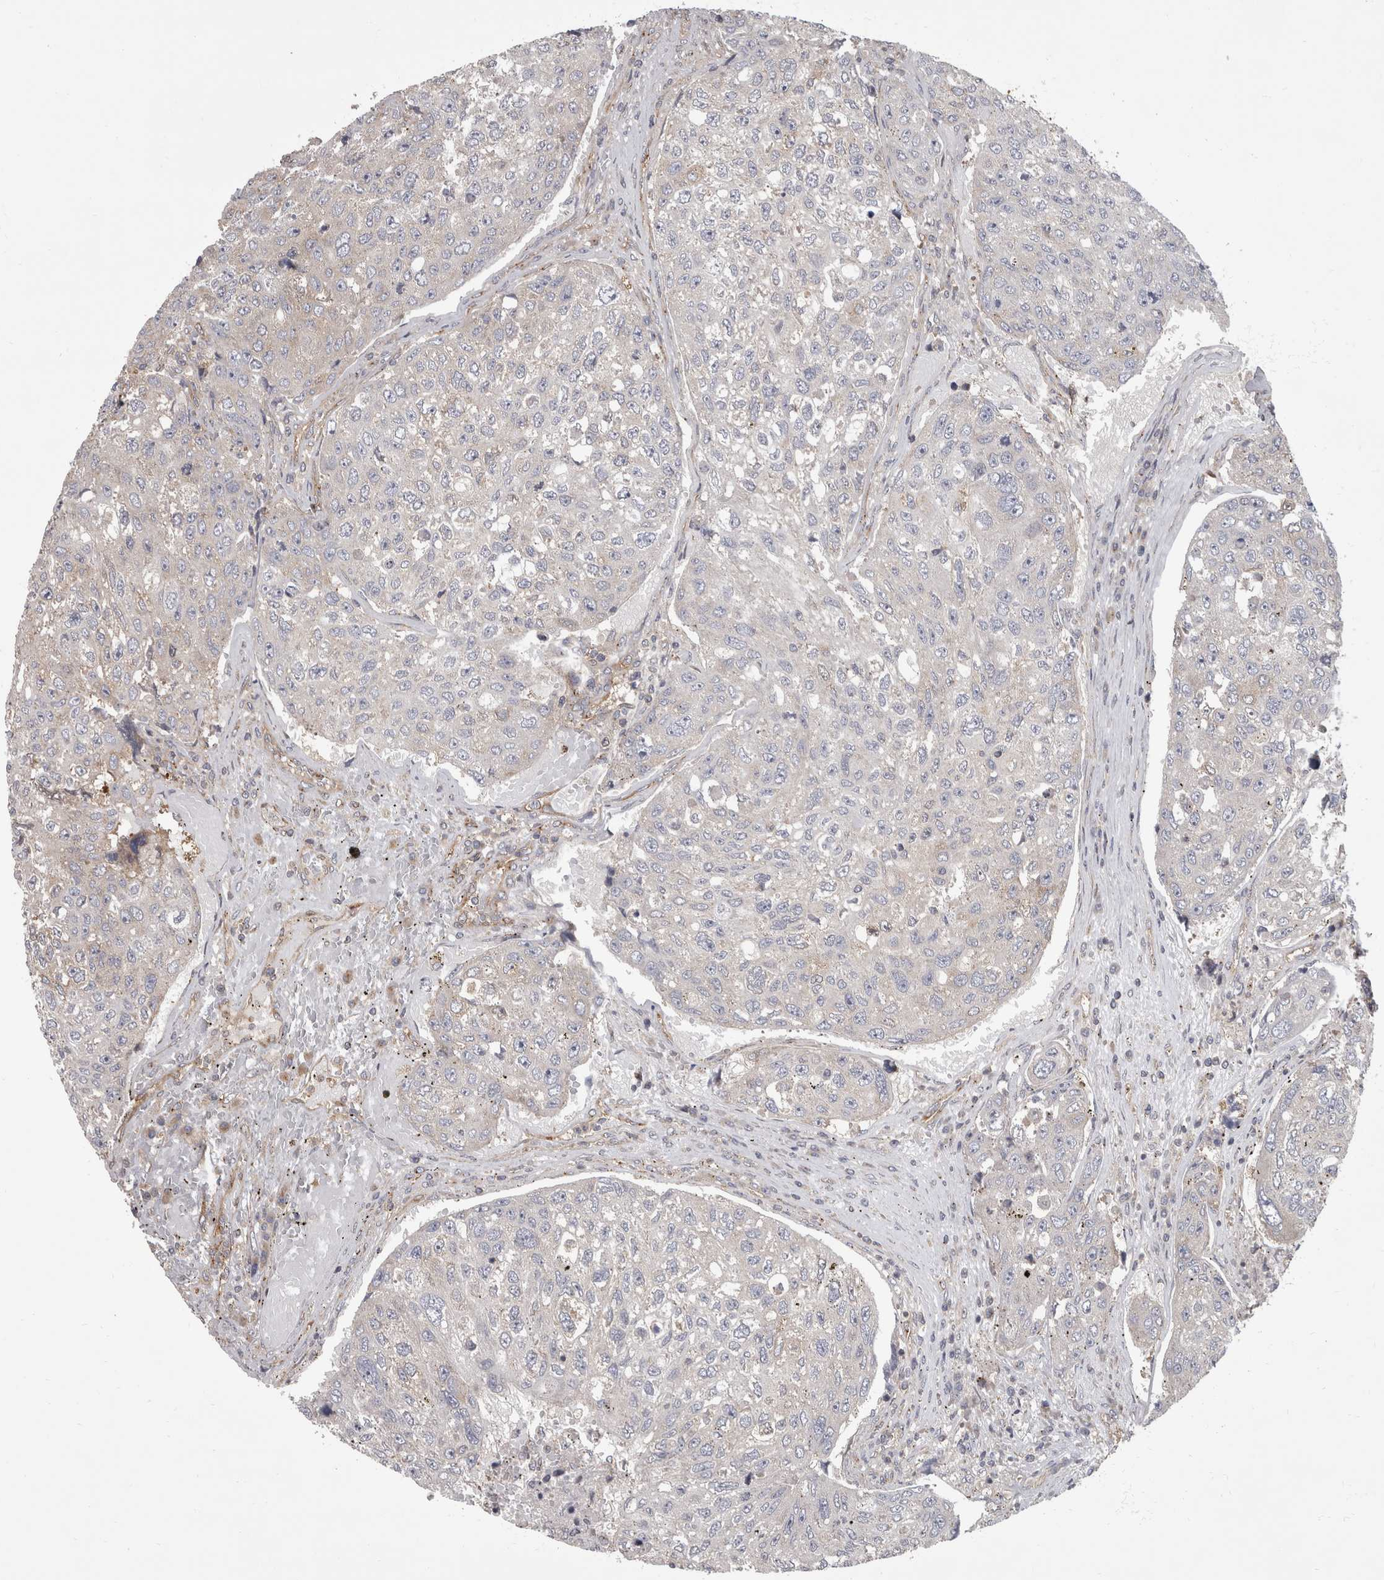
{"staining": {"intensity": "negative", "quantity": "none", "location": "none"}, "tissue": "urothelial cancer", "cell_type": "Tumor cells", "image_type": "cancer", "snomed": [{"axis": "morphology", "description": "Urothelial carcinoma, High grade"}, {"axis": "topography", "description": "Lymph node"}, {"axis": "topography", "description": "Urinary bladder"}], "caption": "Urothelial cancer was stained to show a protein in brown. There is no significant staining in tumor cells.", "gene": "HOOK3", "patient": {"sex": "male", "age": 51}}